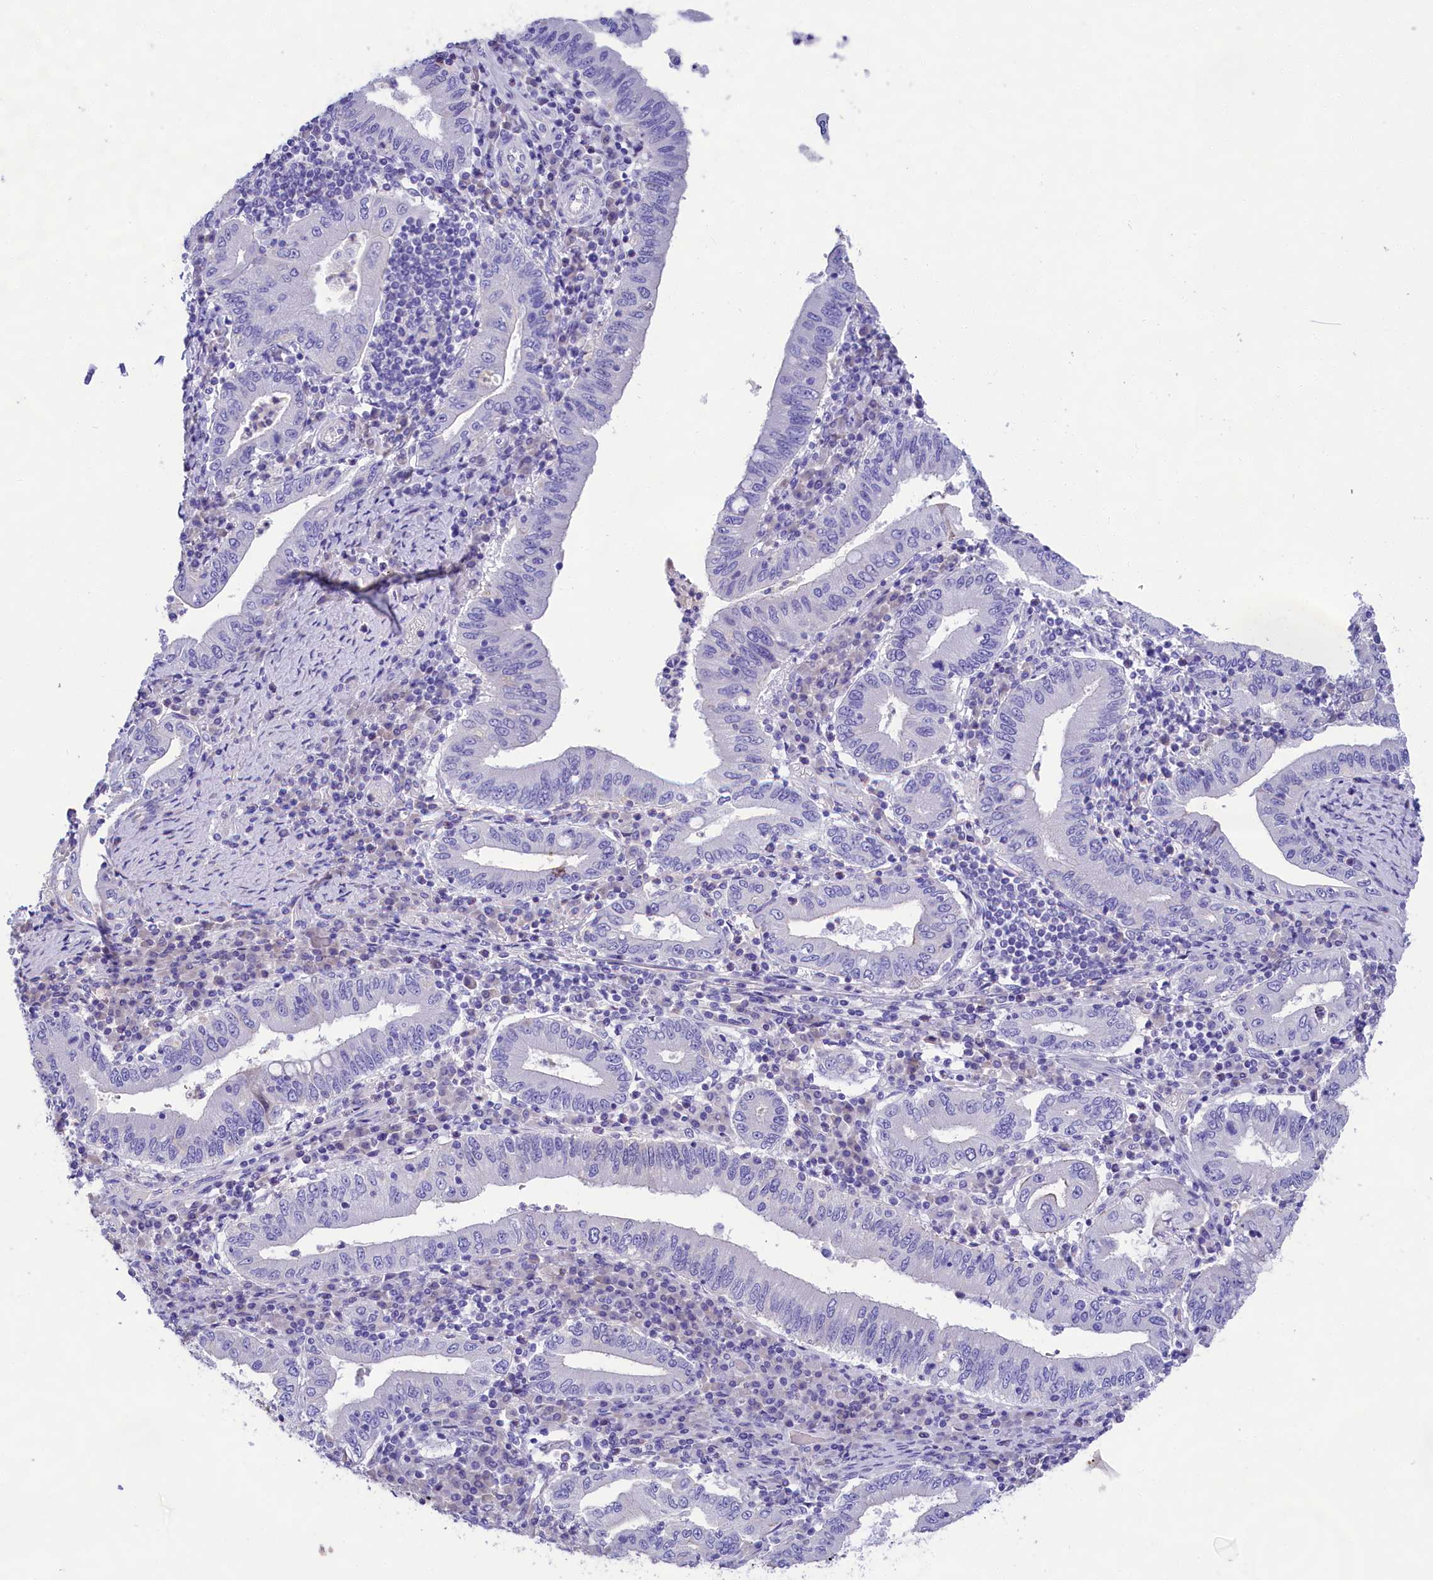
{"staining": {"intensity": "negative", "quantity": "none", "location": "none"}, "tissue": "stomach cancer", "cell_type": "Tumor cells", "image_type": "cancer", "snomed": [{"axis": "morphology", "description": "Normal tissue, NOS"}, {"axis": "morphology", "description": "Adenocarcinoma, NOS"}, {"axis": "topography", "description": "Esophagus"}, {"axis": "topography", "description": "Stomach, upper"}, {"axis": "topography", "description": "Peripheral nerve tissue"}], "caption": "DAB immunohistochemical staining of stomach cancer exhibits no significant expression in tumor cells.", "gene": "SULT2A1", "patient": {"sex": "male", "age": 62}}